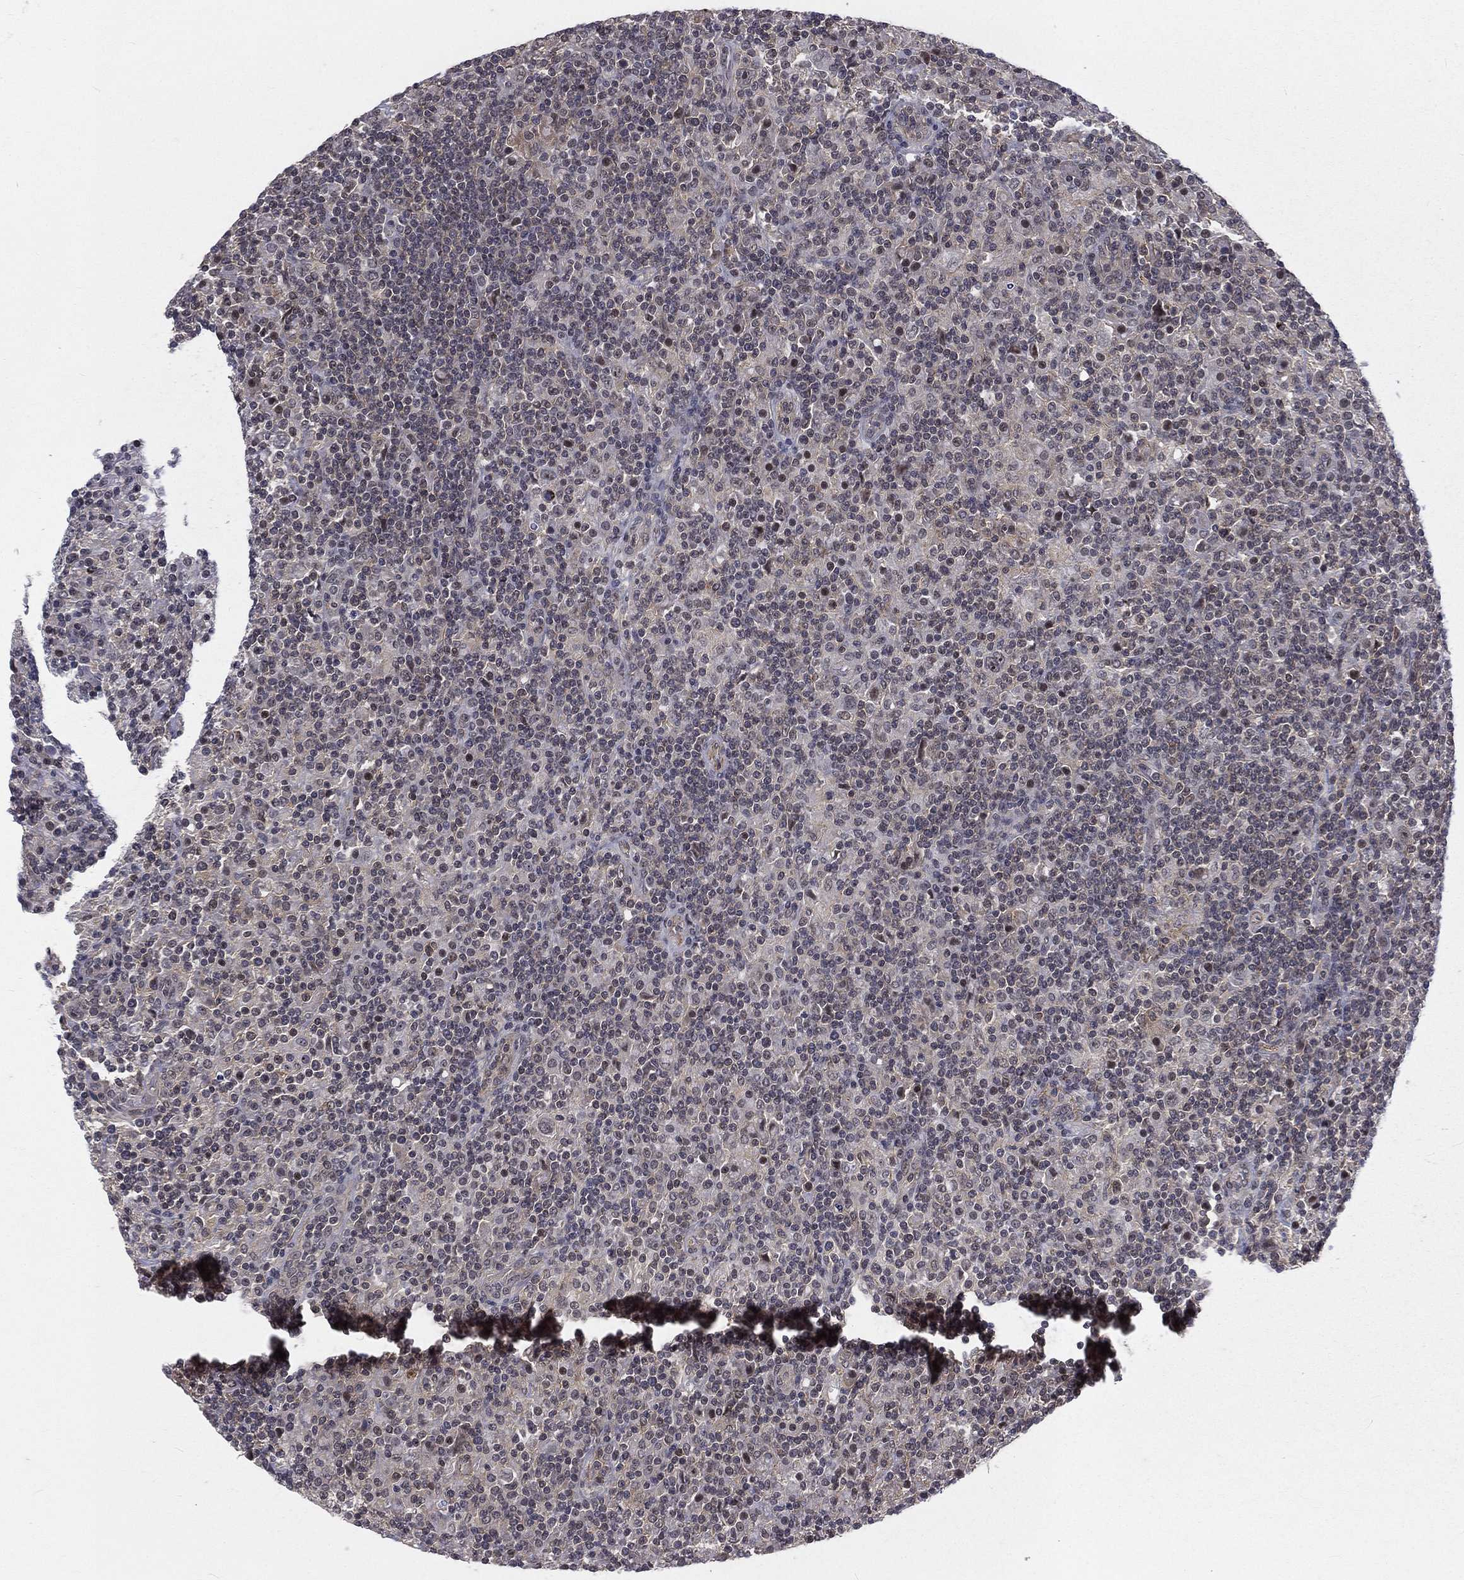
{"staining": {"intensity": "negative", "quantity": "none", "location": "none"}, "tissue": "lymphoma", "cell_type": "Tumor cells", "image_type": "cancer", "snomed": [{"axis": "morphology", "description": "Hodgkin's disease, NOS"}, {"axis": "topography", "description": "Lymph node"}], "caption": "There is no significant positivity in tumor cells of Hodgkin's disease.", "gene": "MORC2", "patient": {"sex": "male", "age": 70}}